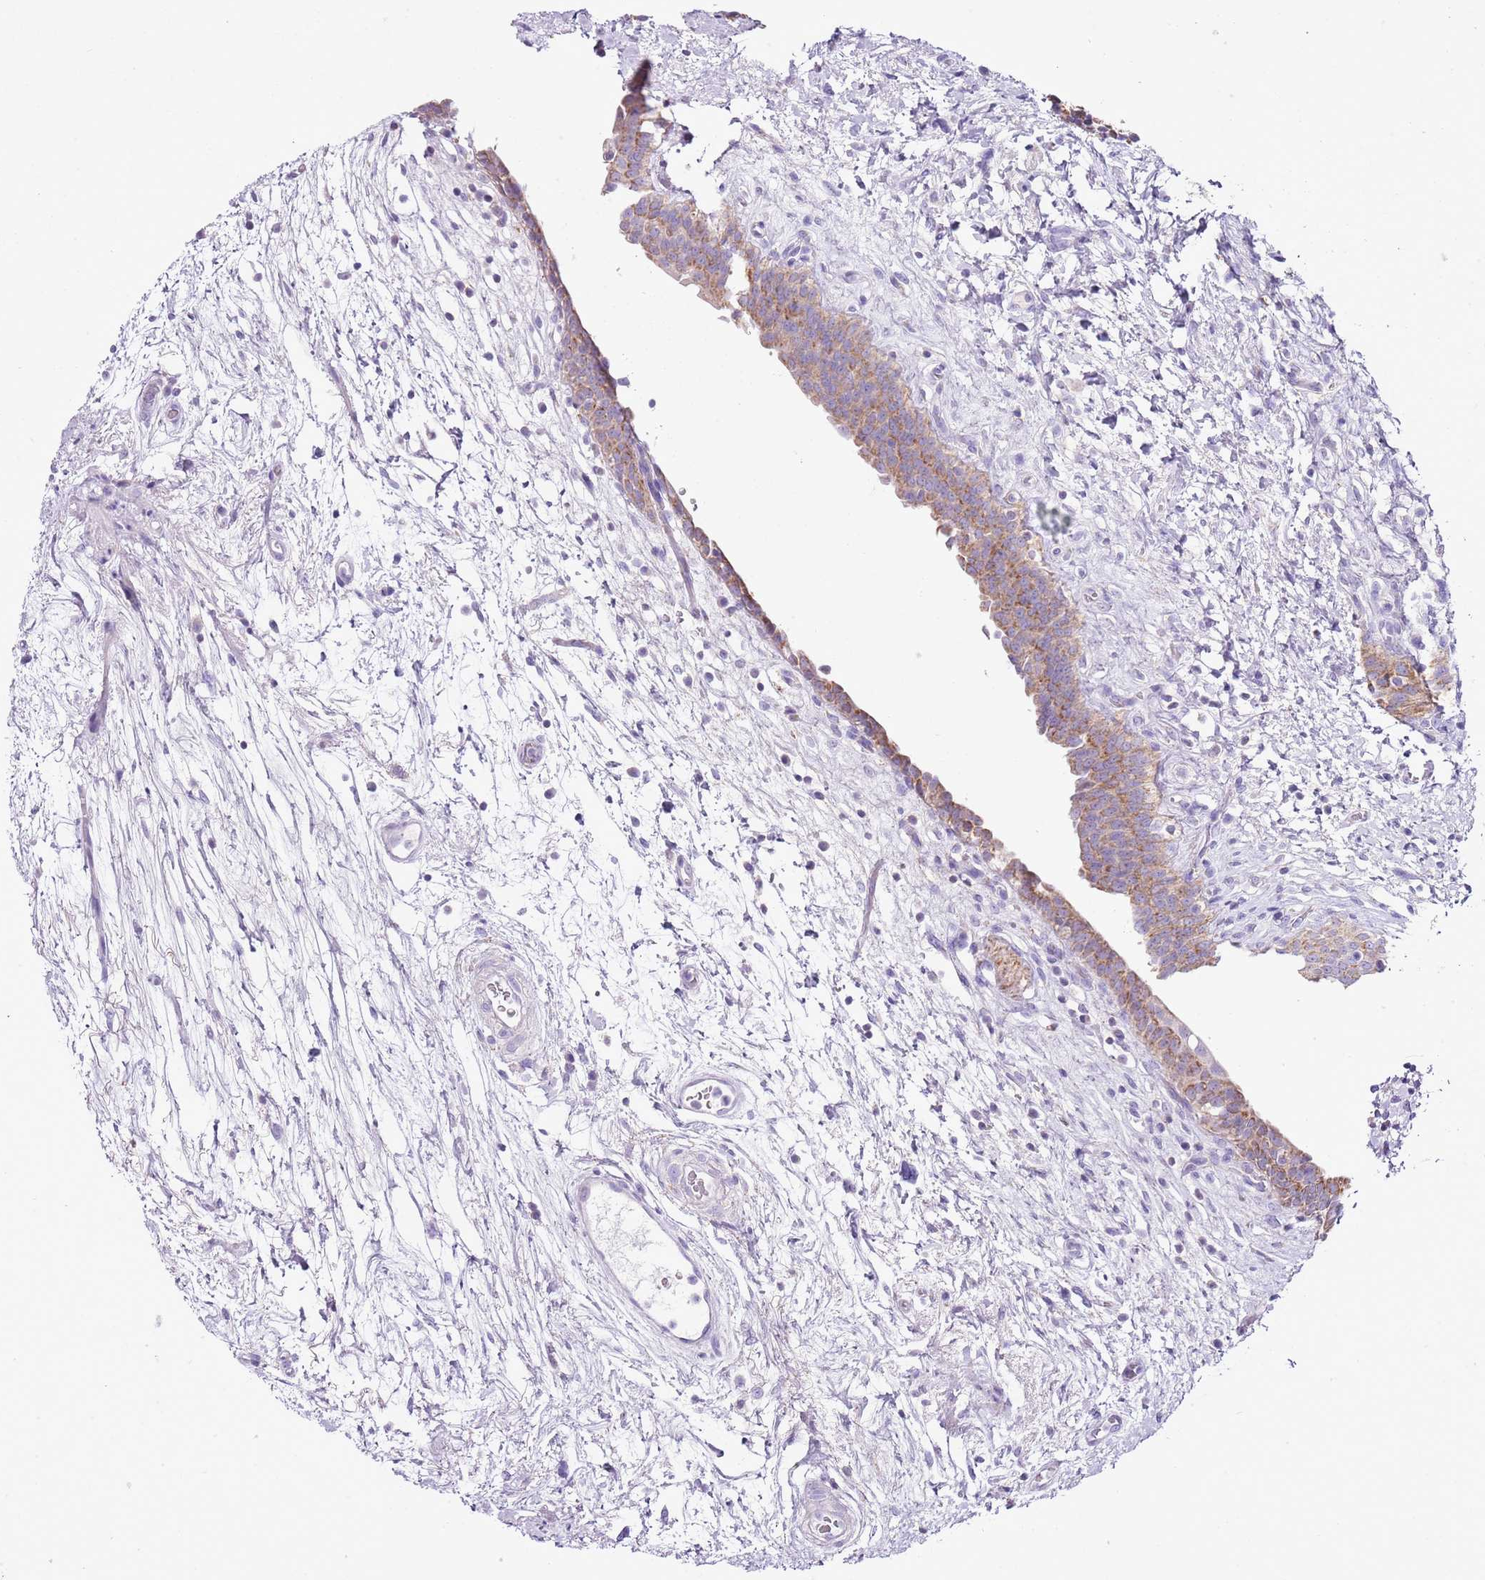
{"staining": {"intensity": "moderate", "quantity": ">75%", "location": "cytoplasmic/membranous"}, "tissue": "urinary bladder", "cell_type": "Urothelial cells", "image_type": "normal", "snomed": [{"axis": "morphology", "description": "Normal tissue, NOS"}, {"axis": "topography", "description": "Urinary bladder"}], "caption": "Immunohistochemistry (IHC) photomicrograph of normal urinary bladder stained for a protein (brown), which shows medium levels of moderate cytoplasmic/membranous expression in approximately >75% of urothelial cells.", "gene": "SLC23A1", "patient": {"sex": "male", "age": 83}}